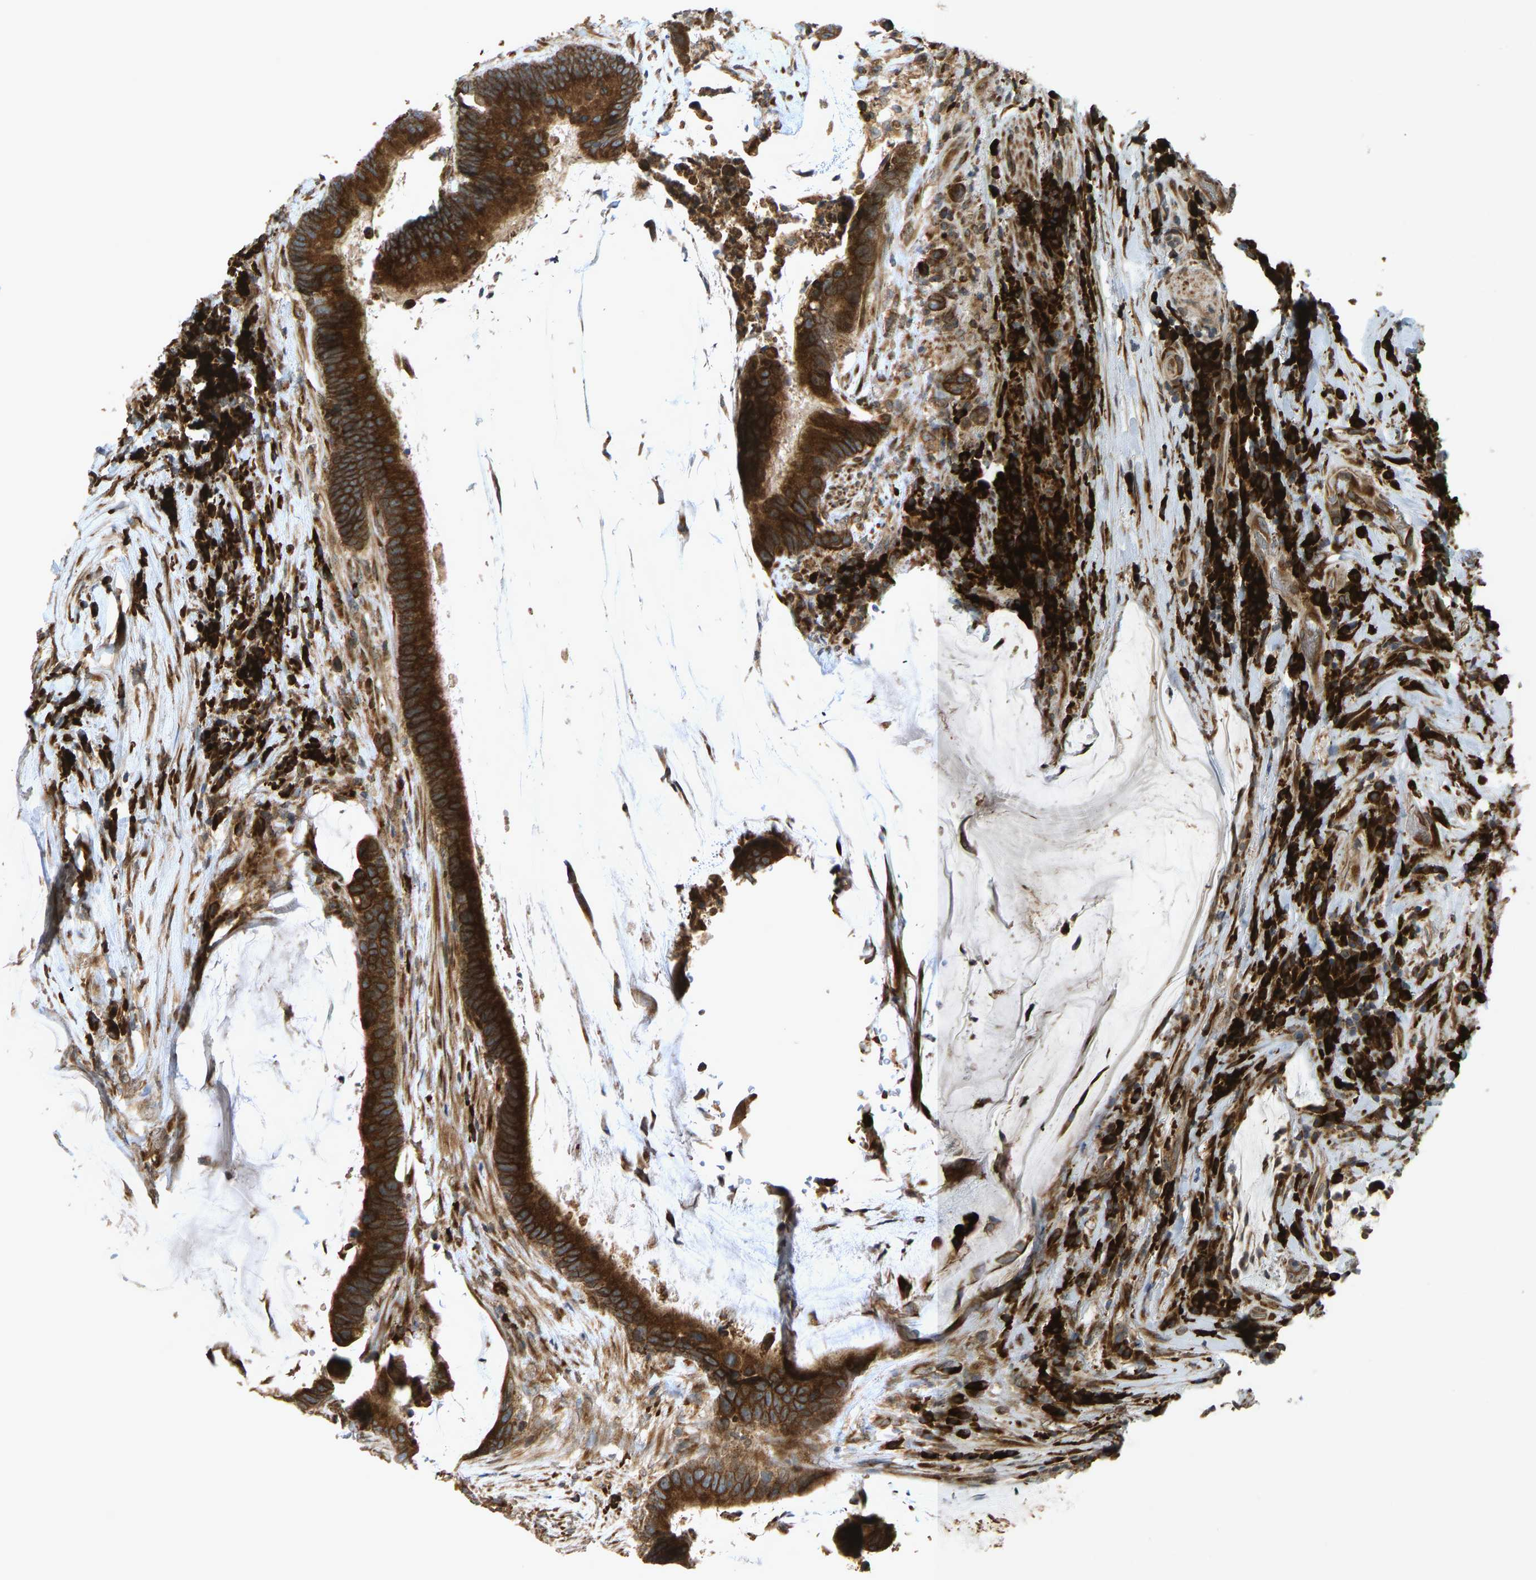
{"staining": {"intensity": "strong", "quantity": ">75%", "location": "cytoplasmic/membranous"}, "tissue": "colorectal cancer", "cell_type": "Tumor cells", "image_type": "cancer", "snomed": [{"axis": "morphology", "description": "Adenocarcinoma, NOS"}, {"axis": "topography", "description": "Rectum"}], "caption": "IHC staining of colorectal cancer, which reveals high levels of strong cytoplasmic/membranous staining in approximately >75% of tumor cells indicating strong cytoplasmic/membranous protein staining. The staining was performed using DAB (3,3'-diaminobenzidine) (brown) for protein detection and nuclei were counterstained in hematoxylin (blue).", "gene": "RPN2", "patient": {"sex": "female", "age": 89}}